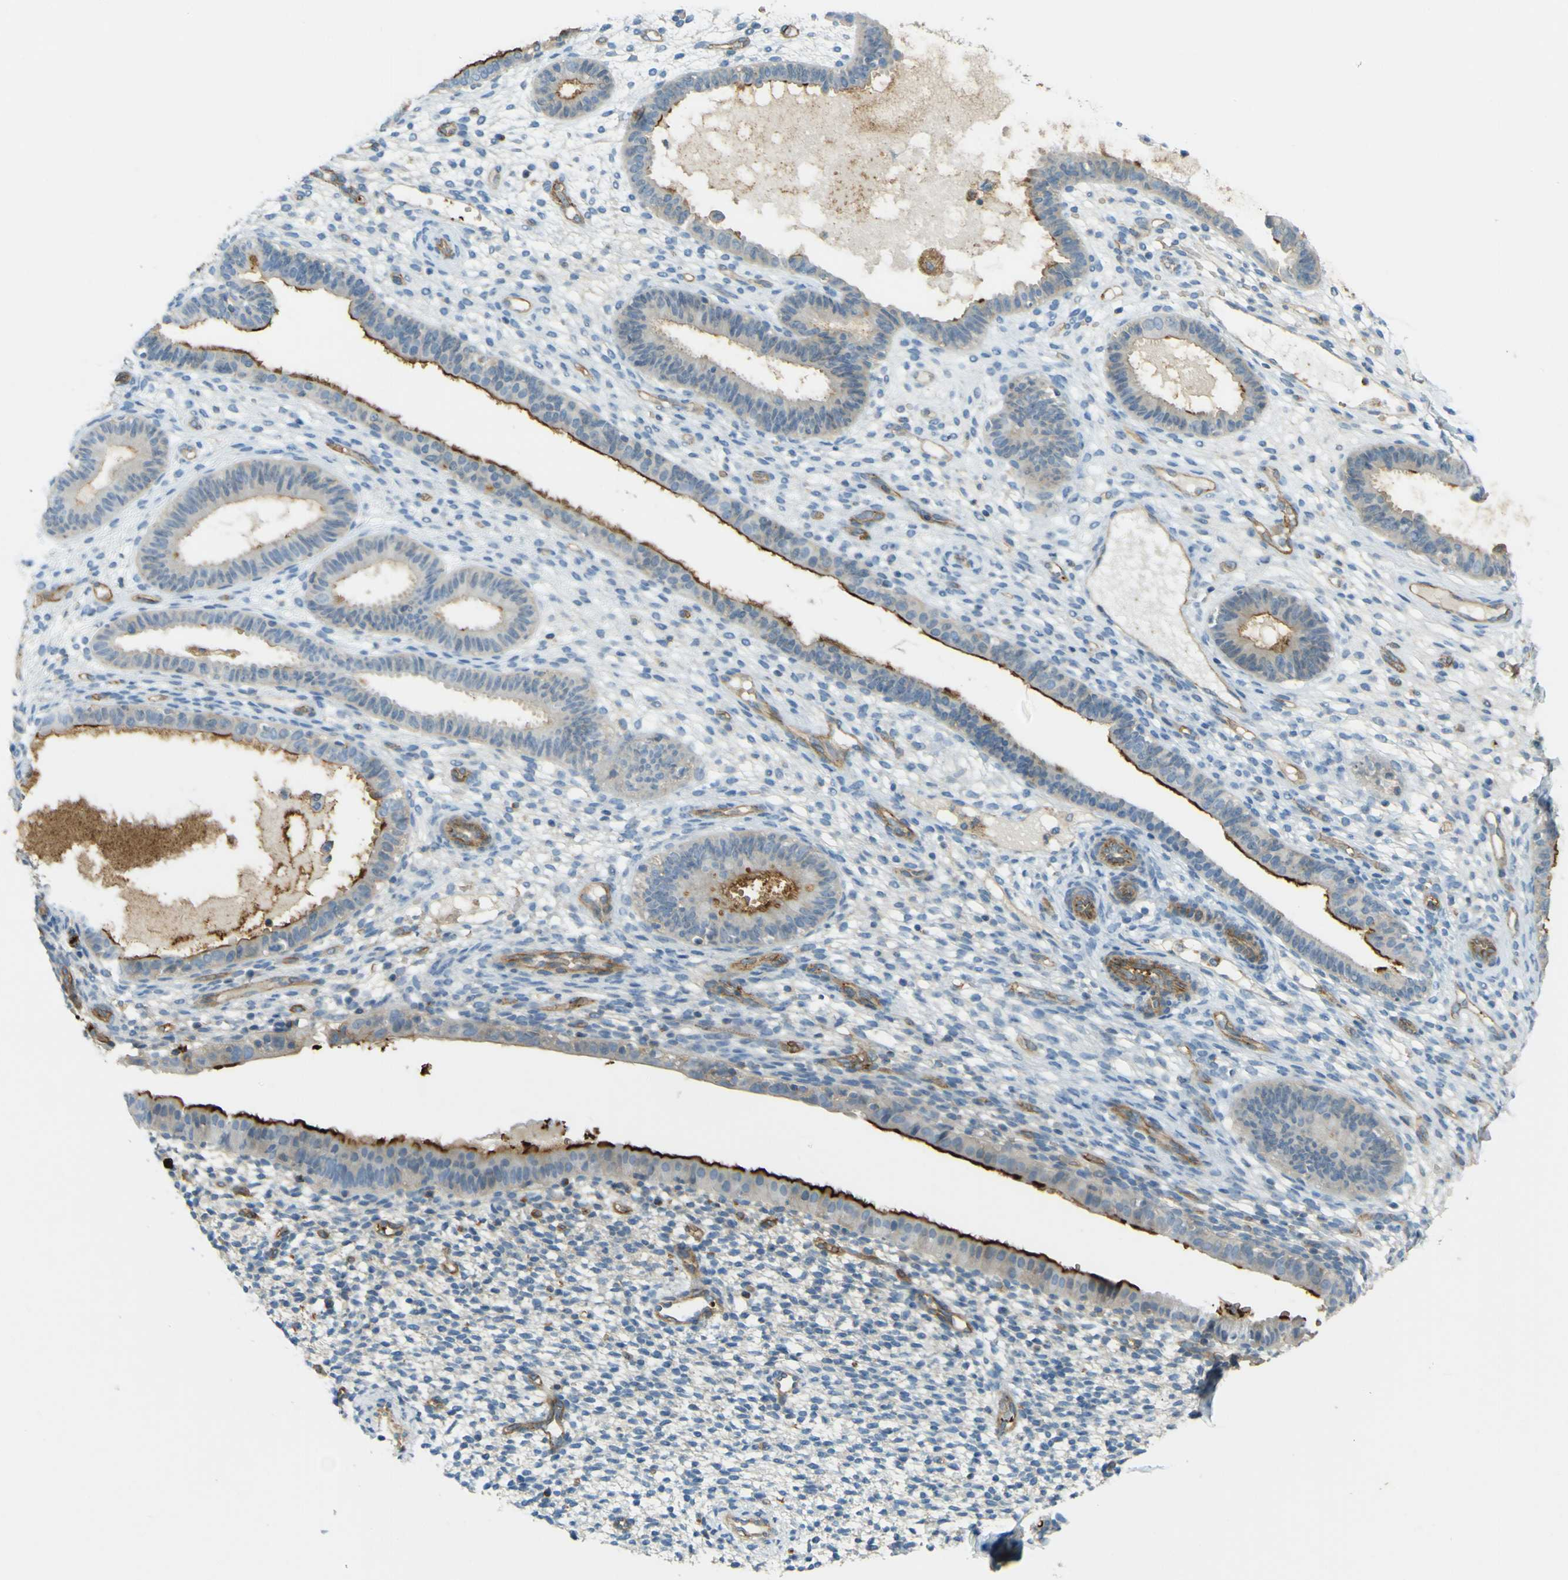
{"staining": {"intensity": "negative", "quantity": "none", "location": "none"}, "tissue": "endometrium", "cell_type": "Cells in endometrial stroma", "image_type": "normal", "snomed": [{"axis": "morphology", "description": "Normal tissue, NOS"}, {"axis": "topography", "description": "Endometrium"}], "caption": "Cells in endometrial stroma show no significant protein expression in unremarkable endometrium. (DAB (3,3'-diaminobenzidine) immunohistochemistry (IHC) with hematoxylin counter stain).", "gene": "PLXDC1", "patient": {"sex": "female", "age": 61}}